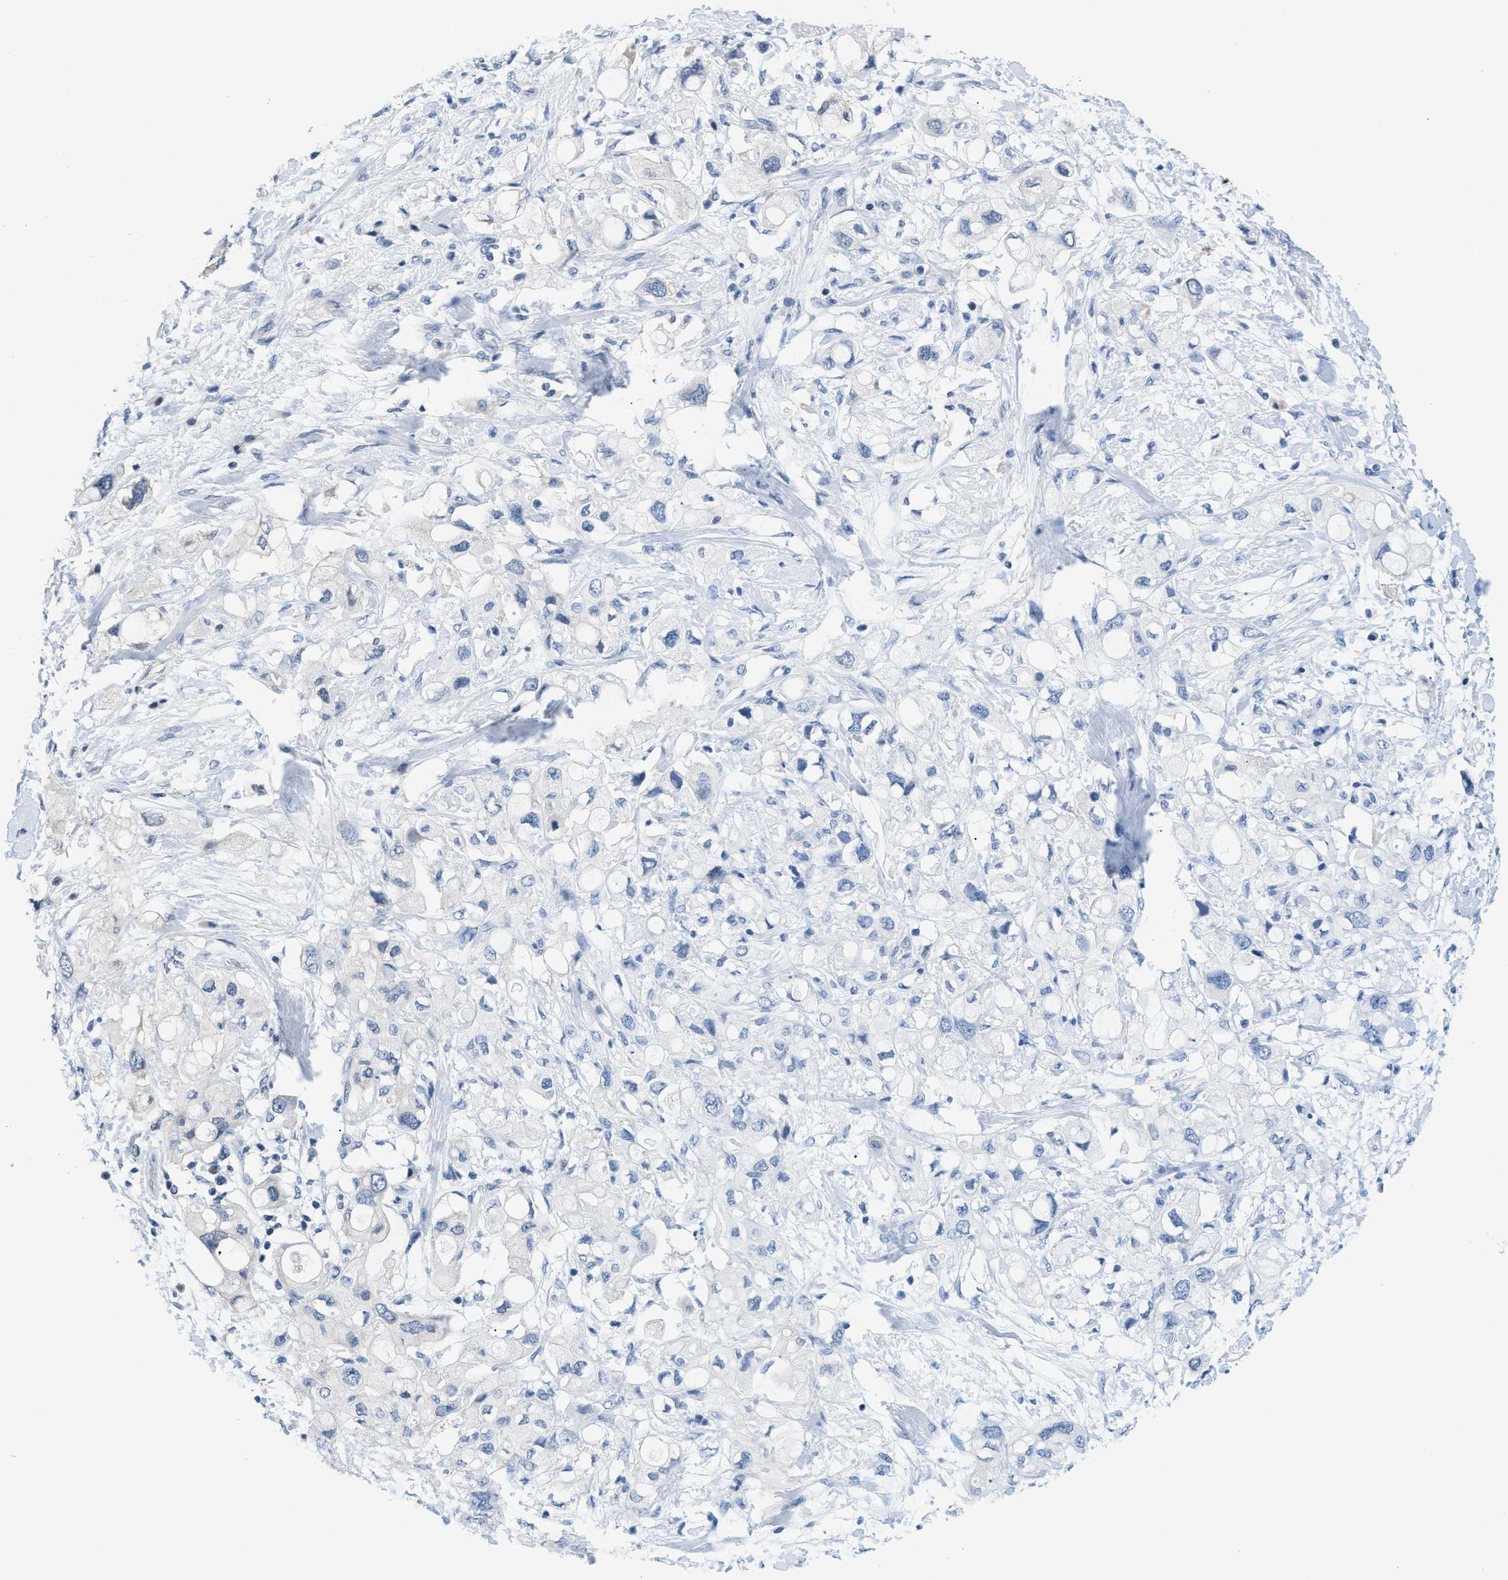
{"staining": {"intensity": "negative", "quantity": "none", "location": "none"}, "tissue": "pancreatic cancer", "cell_type": "Tumor cells", "image_type": "cancer", "snomed": [{"axis": "morphology", "description": "Adenocarcinoma, NOS"}, {"axis": "topography", "description": "Pancreas"}], "caption": "Immunohistochemistry (IHC) of pancreatic cancer demonstrates no expression in tumor cells. (Brightfield microscopy of DAB IHC at high magnification).", "gene": "FDCSP", "patient": {"sex": "female", "age": 56}}